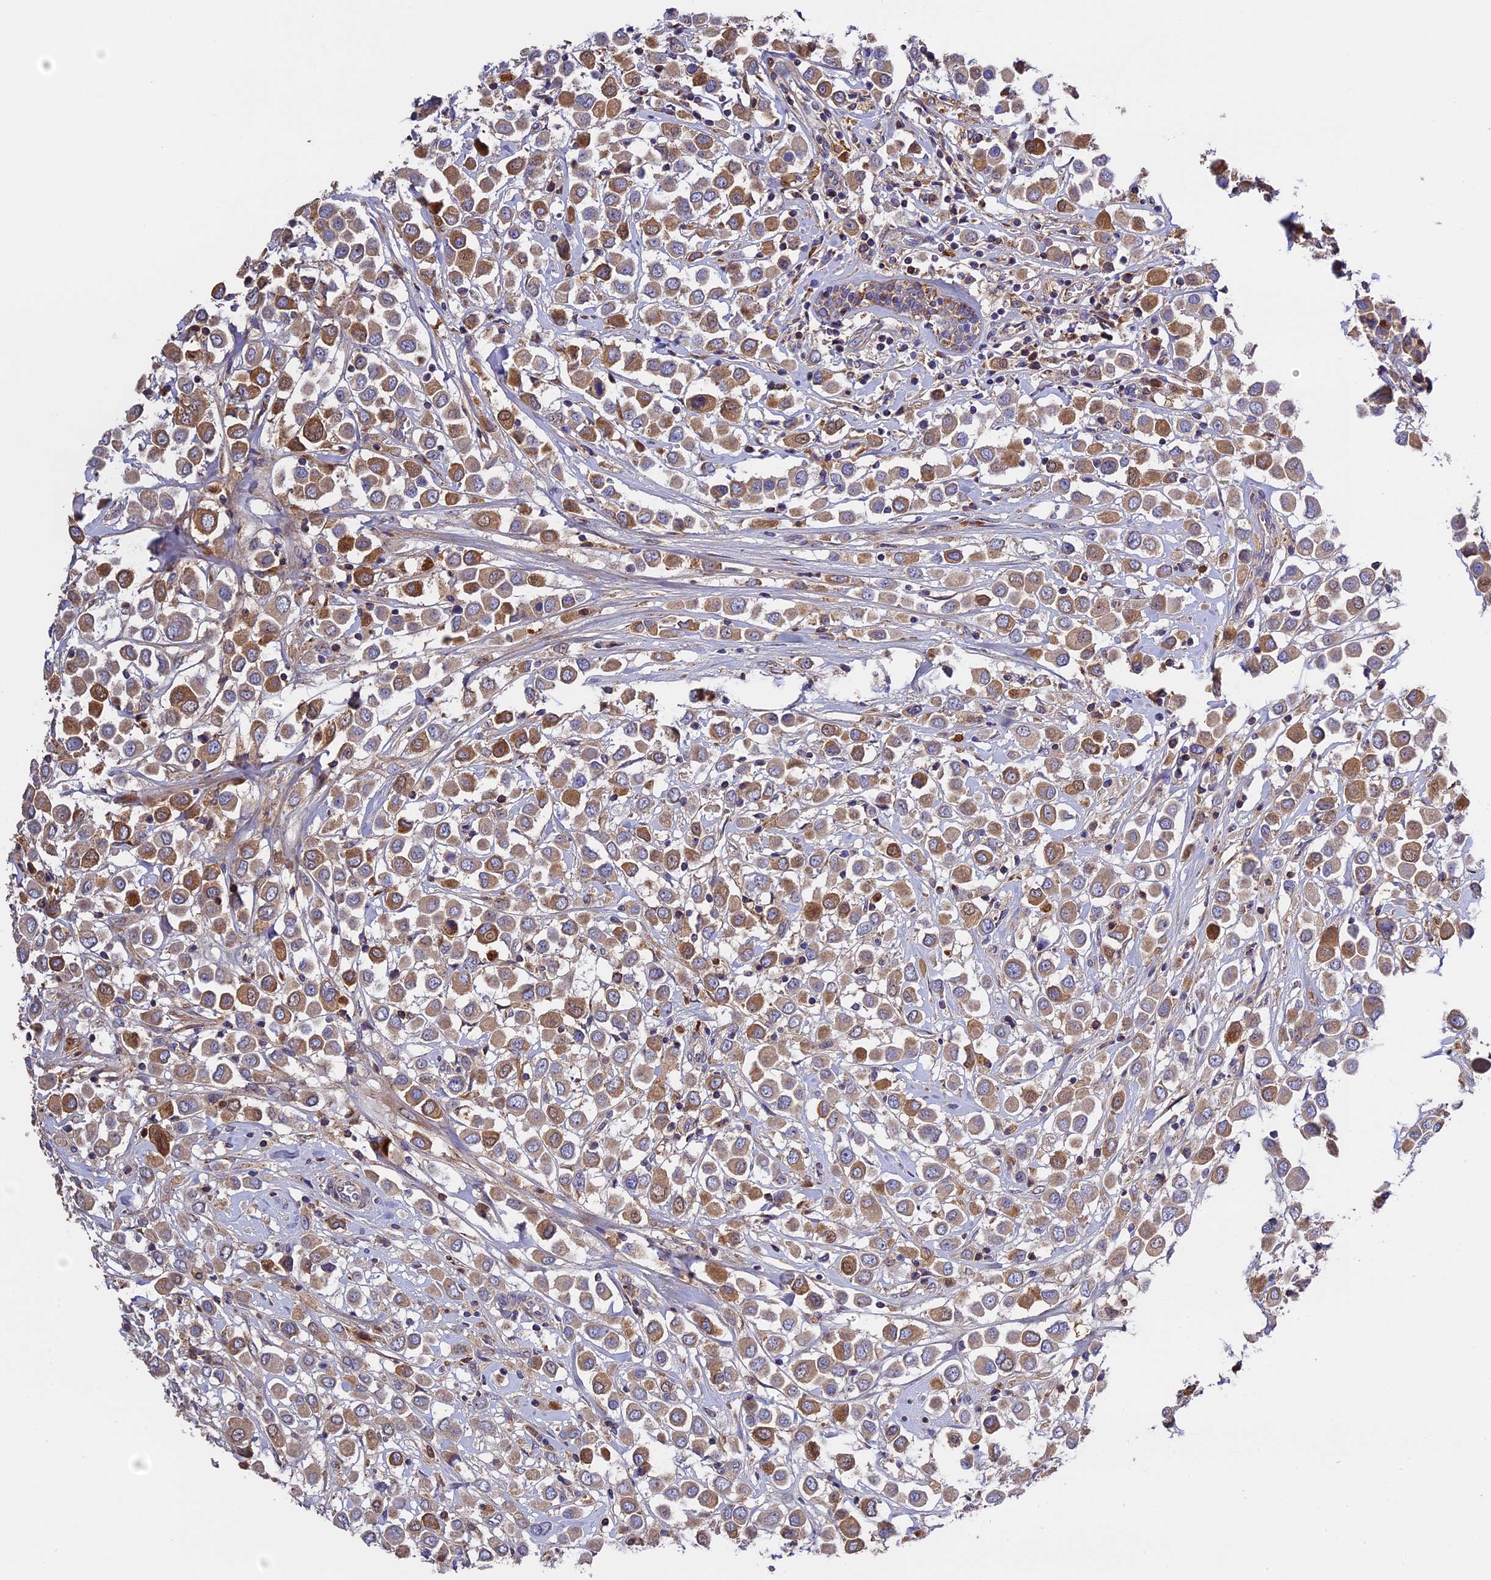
{"staining": {"intensity": "moderate", "quantity": ">75%", "location": "cytoplasmic/membranous"}, "tissue": "breast cancer", "cell_type": "Tumor cells", "image_type": "cancer", "snomed": [{"axis": "morphology", "description": "Duct carcinoma"}, {"axis": "topography", "description": "Breast"}], "caption": "Protein staining exhibits moderate cytoplasmic/membranous positivity in approximately >75% of tumor cells in breast cancer (intraductal carcinoma).", "gene": "OCEL1", "patient": {"sex": "female", "age": 61}}